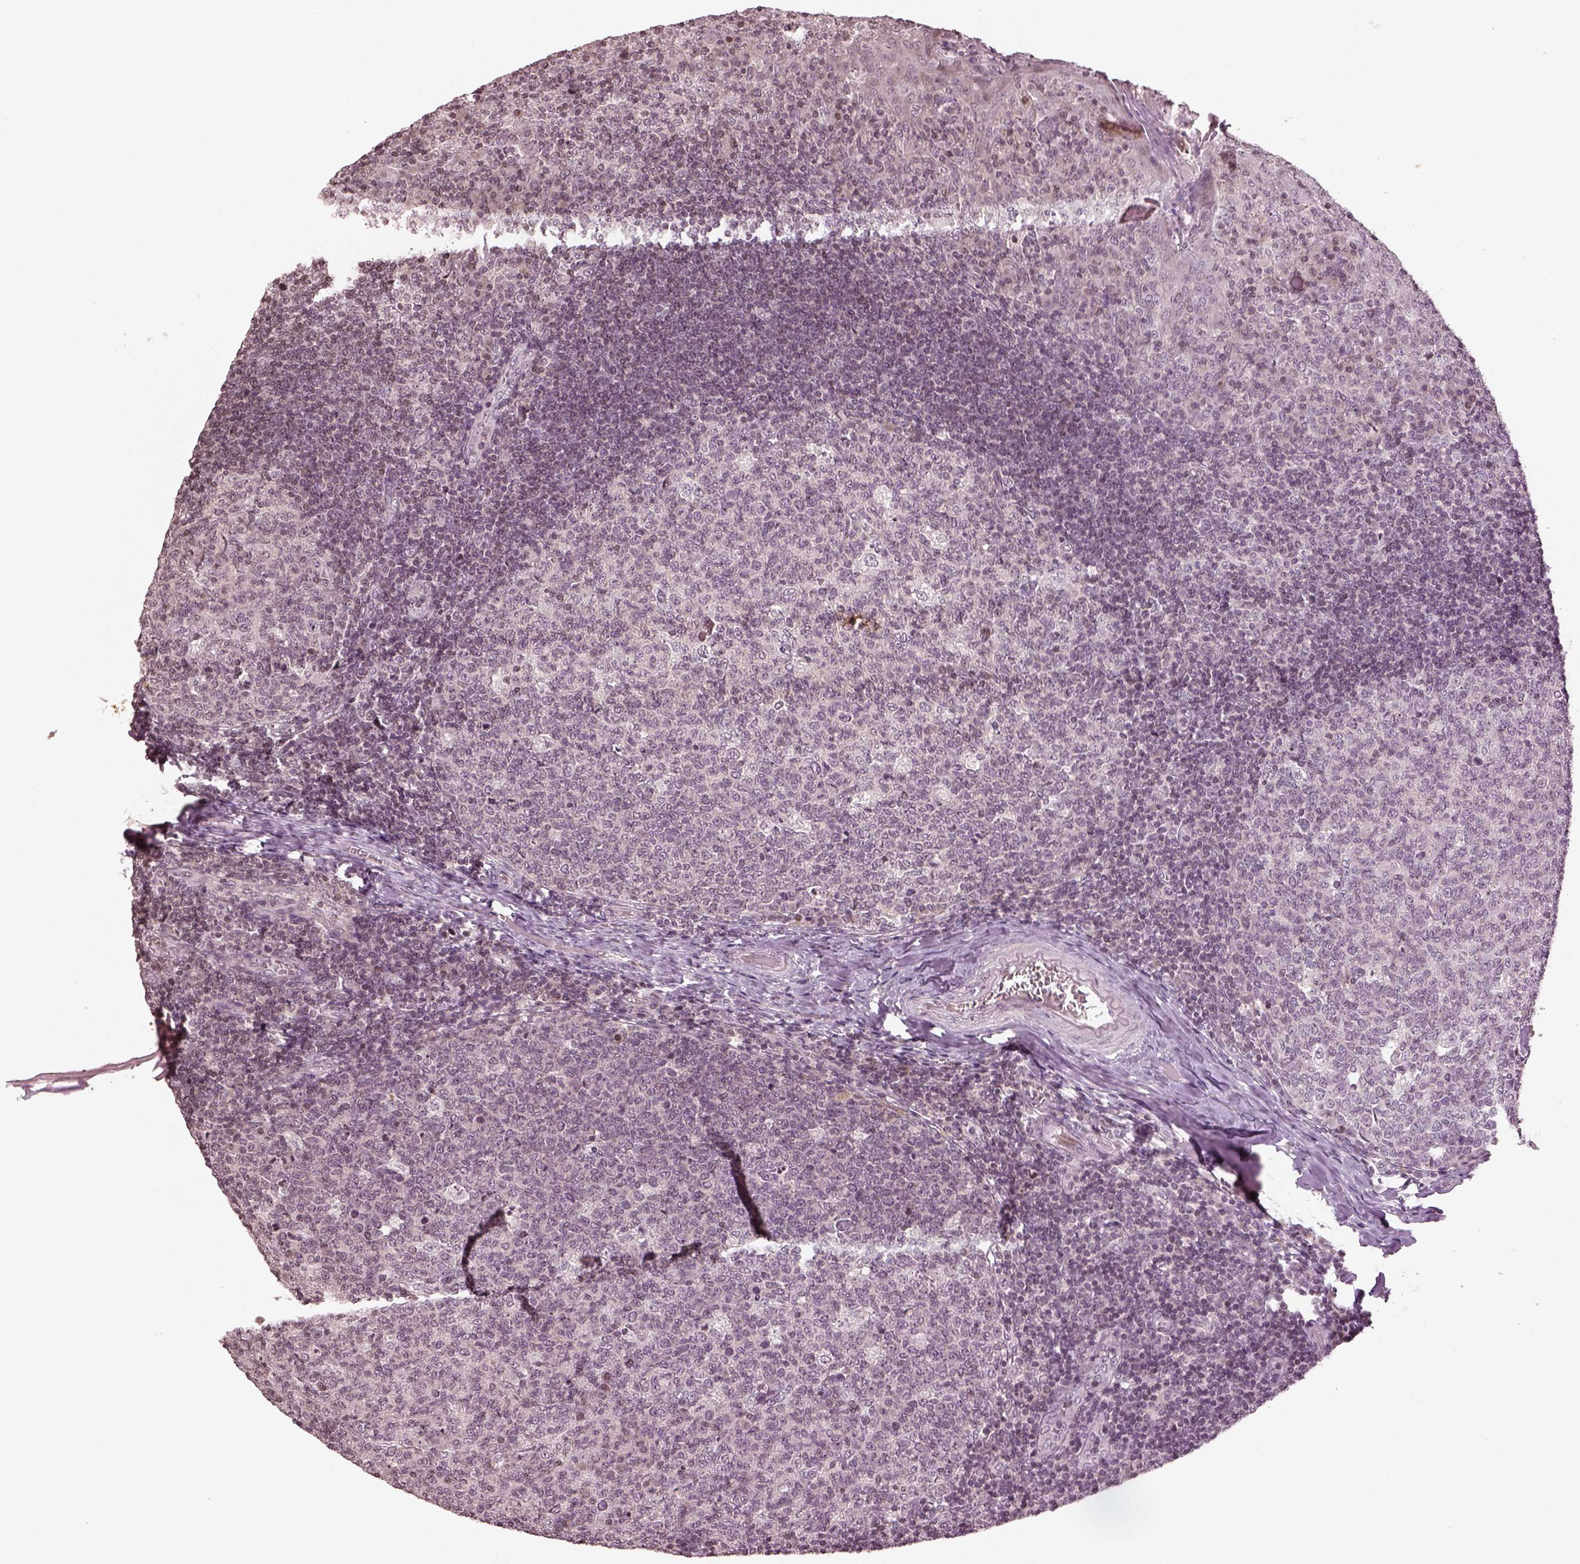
{"staining": {"intensity": "negative", "quantity": "none", "location": "none"}, "tissue": "tonsil", "cell_type": "Germinal center cells", "image_type": "normal", "snomed": [{"axis": "morphology", "description": "Normal tissue, NOS"}, {"axis": "topography", "description": "Tonsil"}], "caption": "A photomicrograph of human tonsil is negative for staining in germinal center cells. (Immunohistochemistry, brightfield microscopy, high magnification).", "gene": "GRM4", "patient": {"sex": "female", "age": 13}}